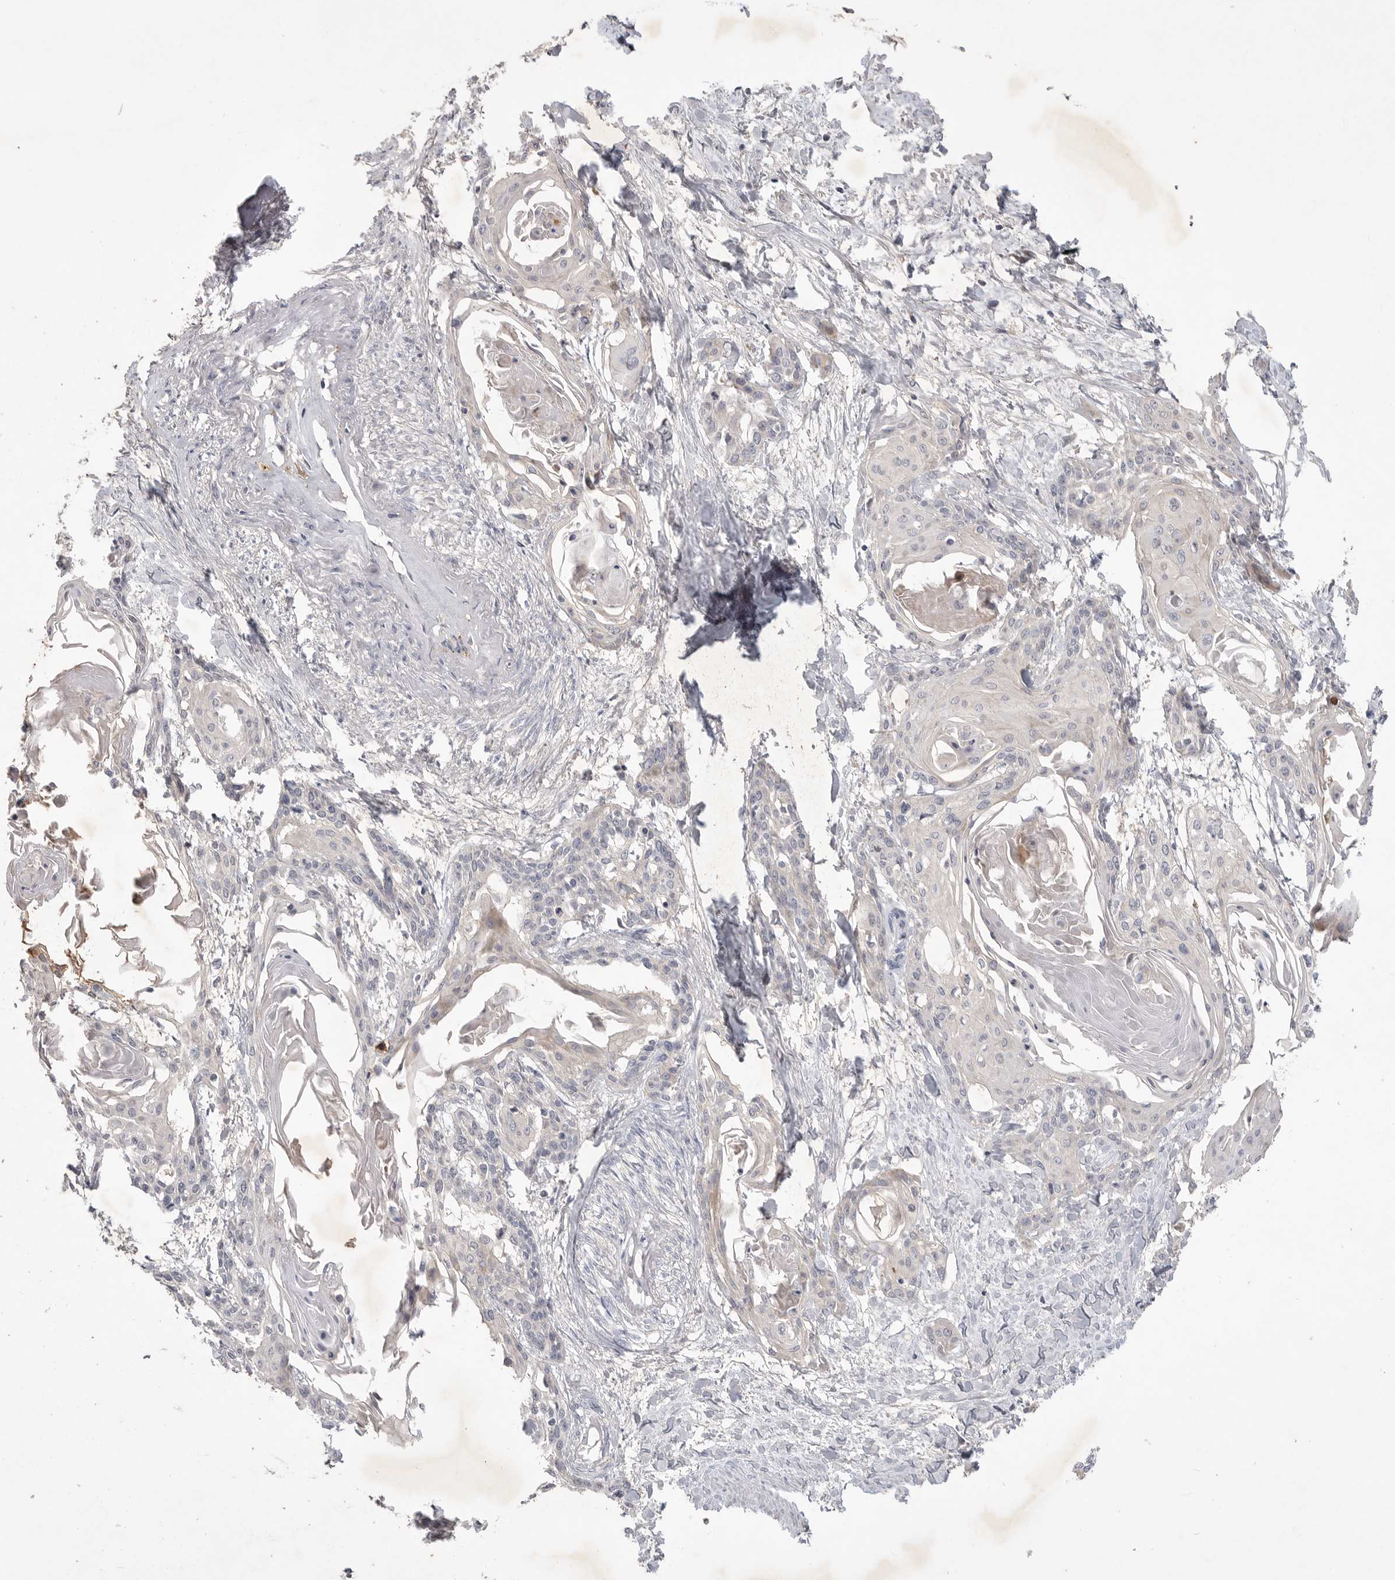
{"staining": {"intensity": "negative", "quantity": "none", "location": "none"}, "tissue": "cervical cancer", "cell_type": "Tumor cells", "image_type": "cancer", "snomed": [{"axis": "morphology", "description": "Squamous cell carcinoma, NOS"}, {"axis": "topography", "description": "Cervix"}], "caption": "Tumor cells show no significant protein positivity in cervical cancer (squamous cell carcinoma).", "gene": "ITGAD", "patient": {"sex": "female", "age": 57}}